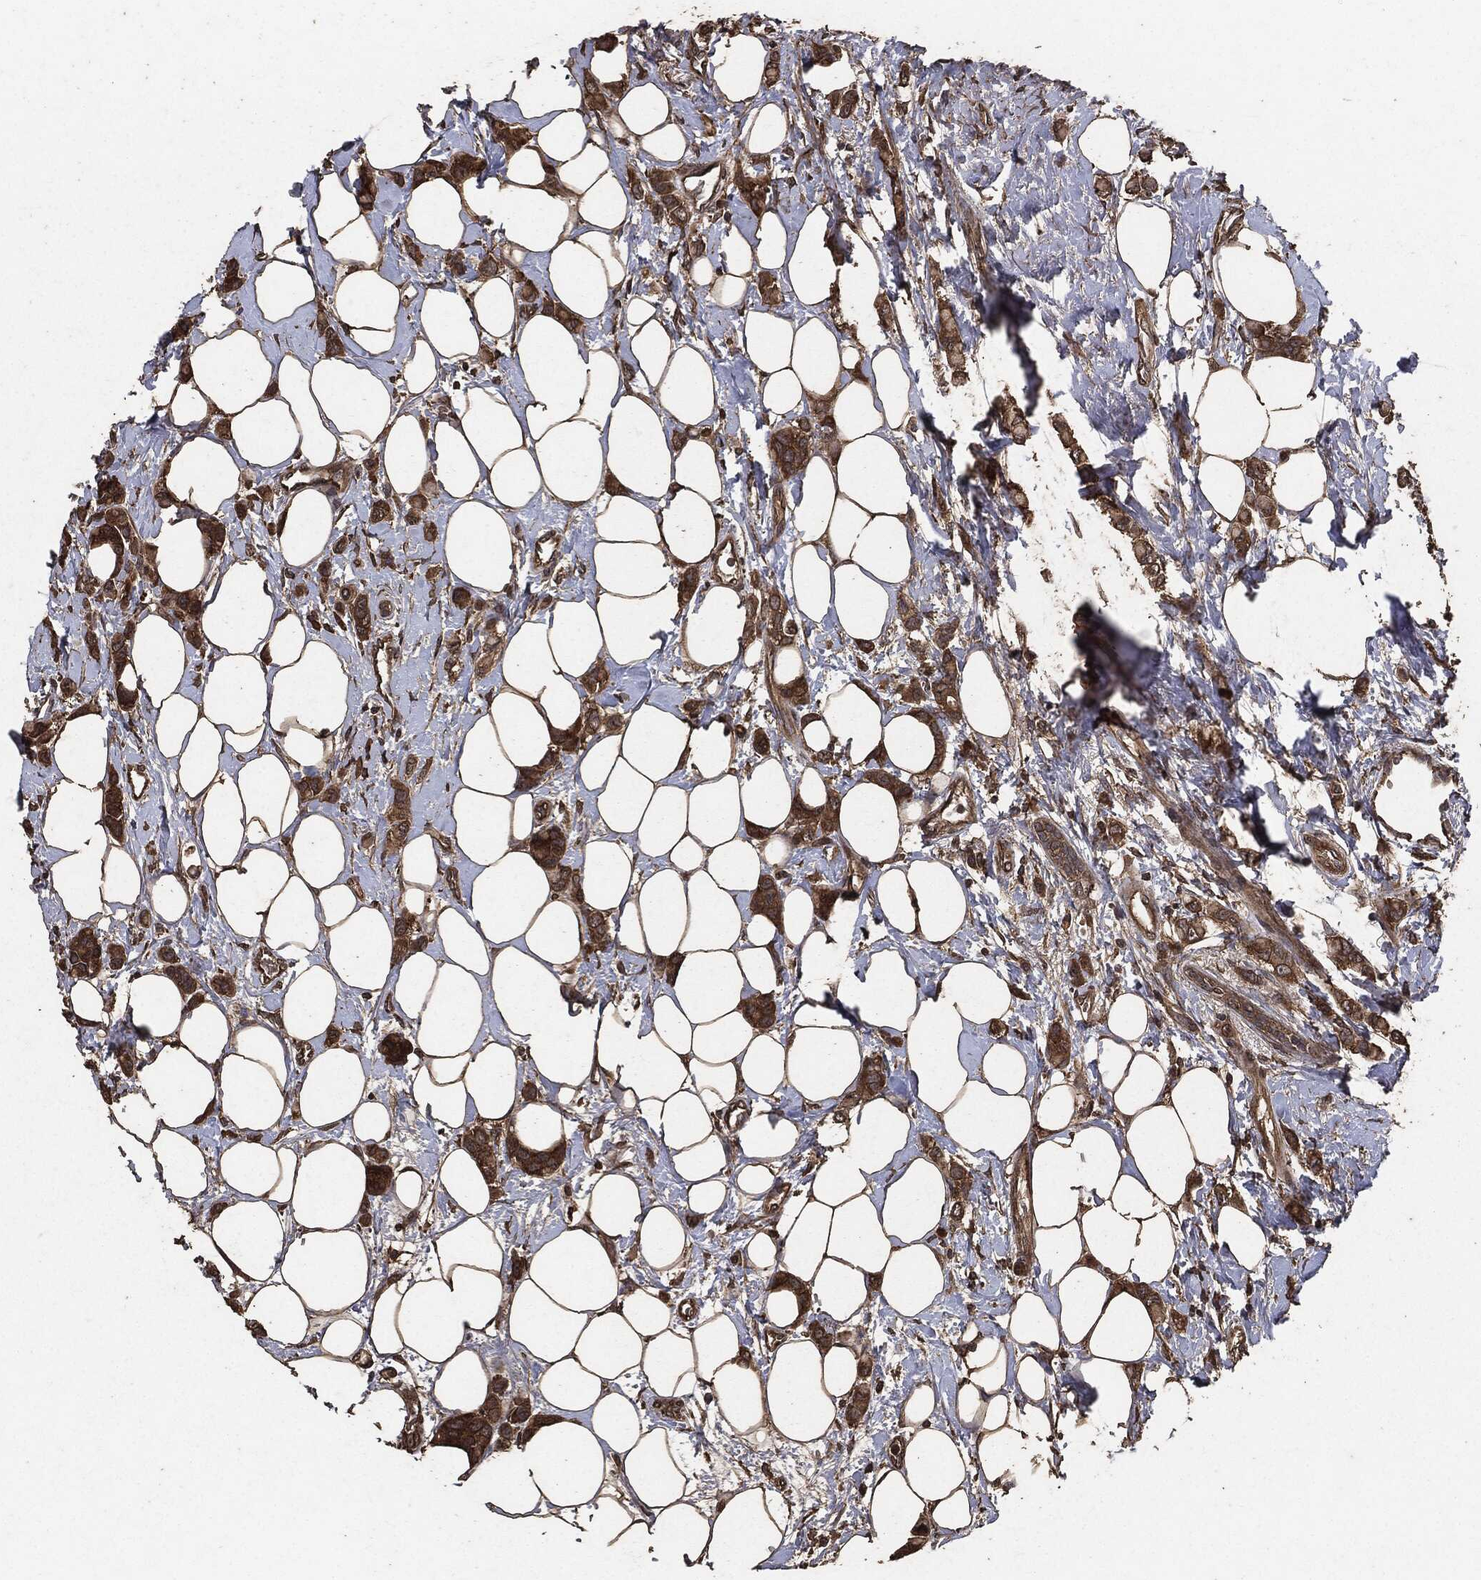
{"staining": {"intensity": "strong", "quantity": ">75%", "location": "cytoplasmic/membranous"}, "tissue": "breast cancer", "cell_type": "Tumor cells", "image_type": "cancer", "snomed": [{"axis": "morphology", "description": "Lobular carcinoma"}, {"axis": "topography", "description": "Breast"}], "caption": "Immunohistochemical staining of human breast lobular carcinoma demonstrates high levels of strong cytoplasmic/membranous protein expression in approximately >75% of tumor cells.", "gene": "AKT1S1", "patient": {"sex": "female", "age": 66}}